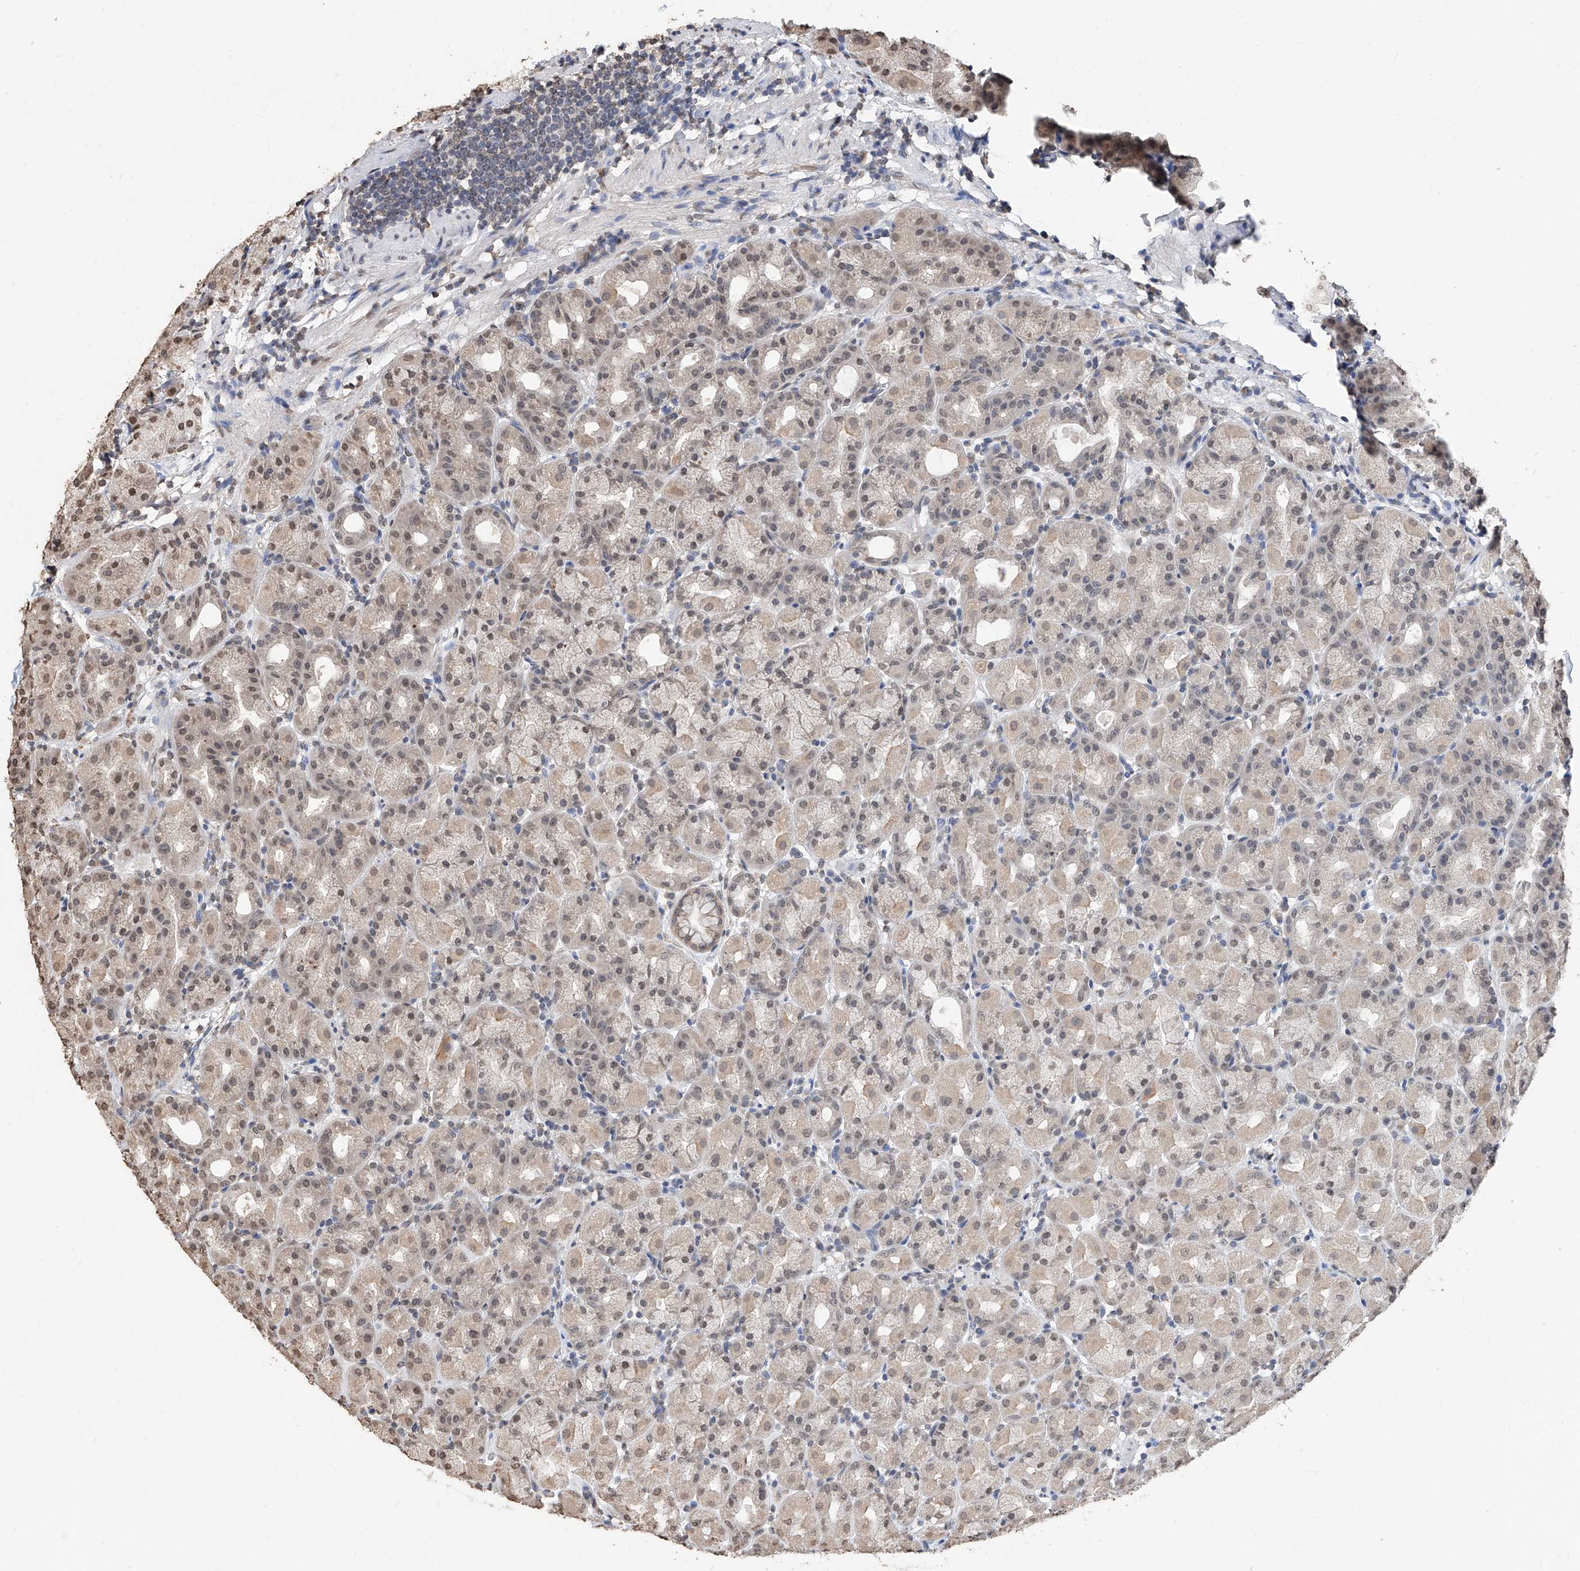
{"staining": {"intensity": "weak", "quantity": "25%-75%", "location": "cytoplasmic/membranous,nuclear"}, "tissue": "stomach", "cell_type": "Glandular cells", "image_type": "normal", "snomed": [{"axis": "morphology", "description": "Normal tissue, NOS"}, {"axis": "topography", "description": "Stomach, upper"}], "caption": "A low amount of weak cytoplasmic/membranous,nuclear expression is seen in approximately 25%-75% of glandular cells in unremarkable stomach.", "gene": "RP9", "patient": {"sex": "male", "age": 68}}